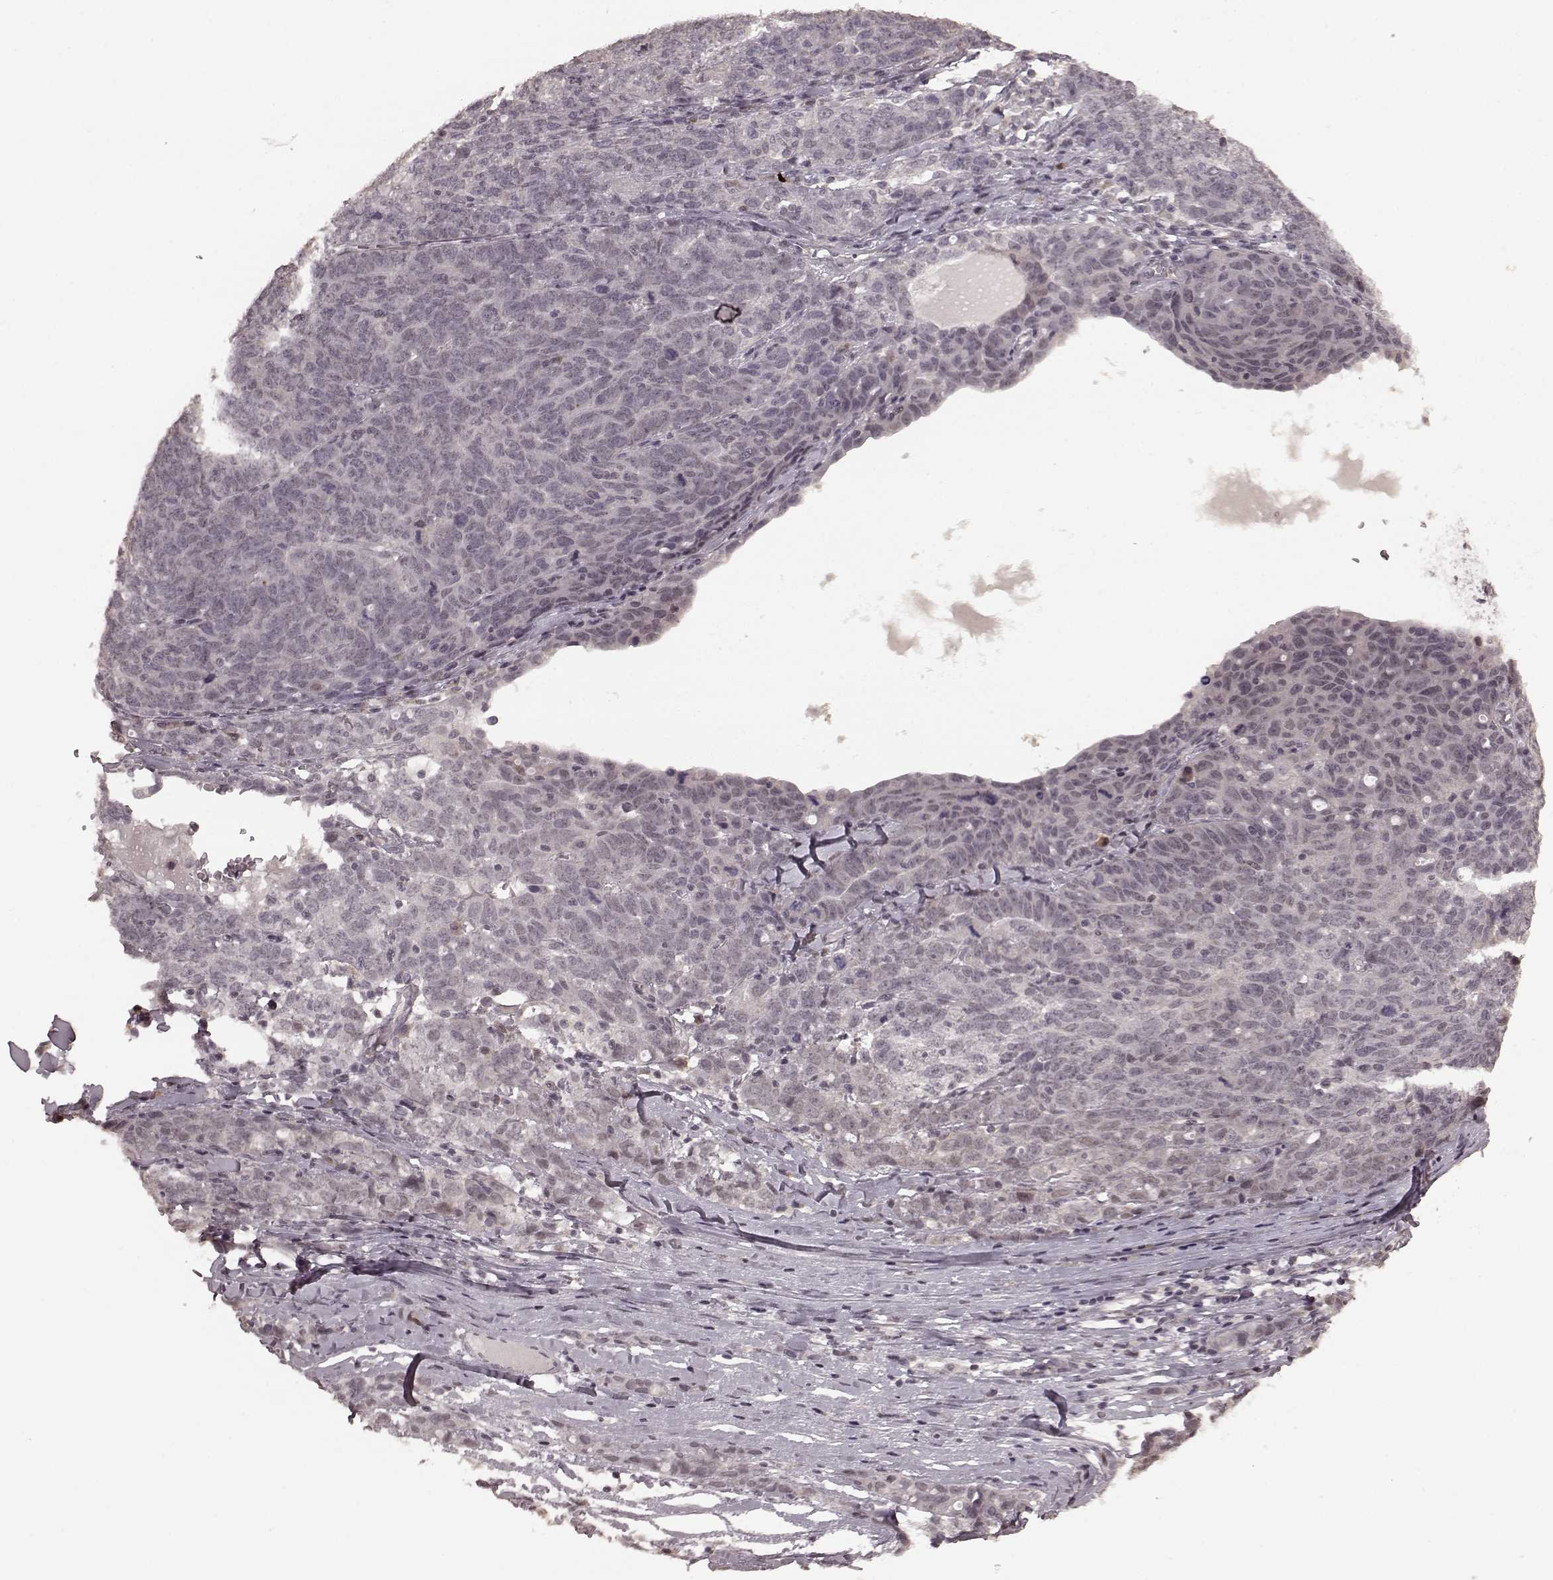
{"staining": {"intensity": "negative", "quantity": "none", "location": "none"}, "tissue": "ovarian cancer", "cell_type": "Tumor cells", "image_type": "cancer", "snomed": [{"axis": "morphology", "description": "Cystadenocarcinoma, serous, NOS"}, {"axis": "topography", "description": "Ovary"}], "caption": "Micrograph shows no significant protein expression in tumor cells of ovarian serous cystadenocarcinoma. Nuclei are stained in blue.", "gene": "PLCB4", "patient": {"sex": "female", "age": 71}}